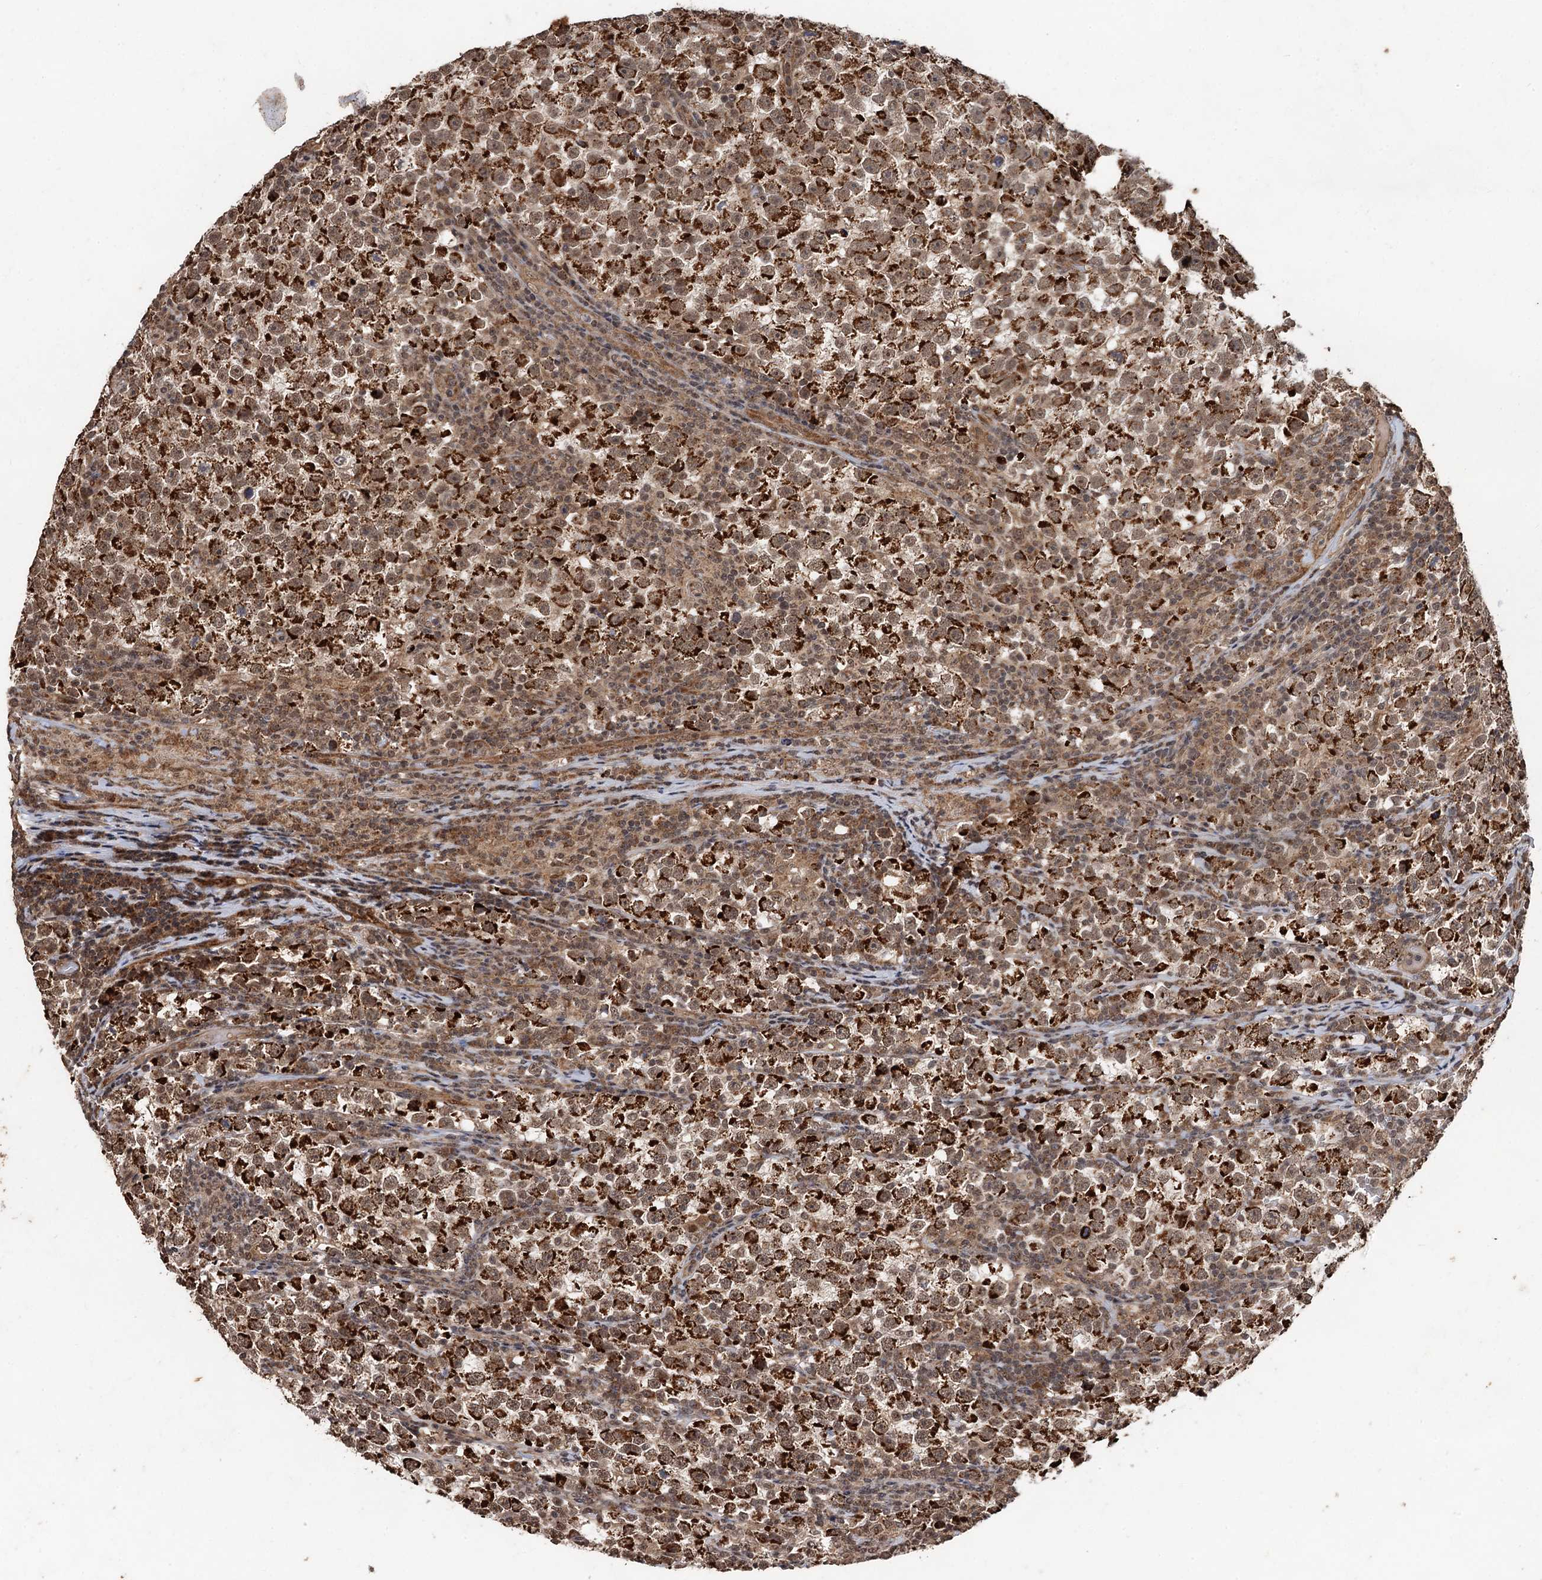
{"staining": {"intensity": "strong", "quantity": ">75%", "location": "cytoplasmic/membranous,nuclear"}, "tissue": "testis cancer", "cell_type": "Tumor cells", "image_type": "cancer", "snomed": [{"axis": "morphology", "description": "Normal tissue, NOS"}, {"axis": "morphology", "description": "Seminoma, NOS"}, {"axis": "topography", "description": "Testis"}], "caption": "Approximately >75% of tumor cells in human testis cancer (seminoma) exhibit strong cytoplasmic/membranous and nuclear protein positivity as visualized by brown immunohistochemical staining.", "gene": "REP15", "patient": {"sex": "male", "age": 43}}